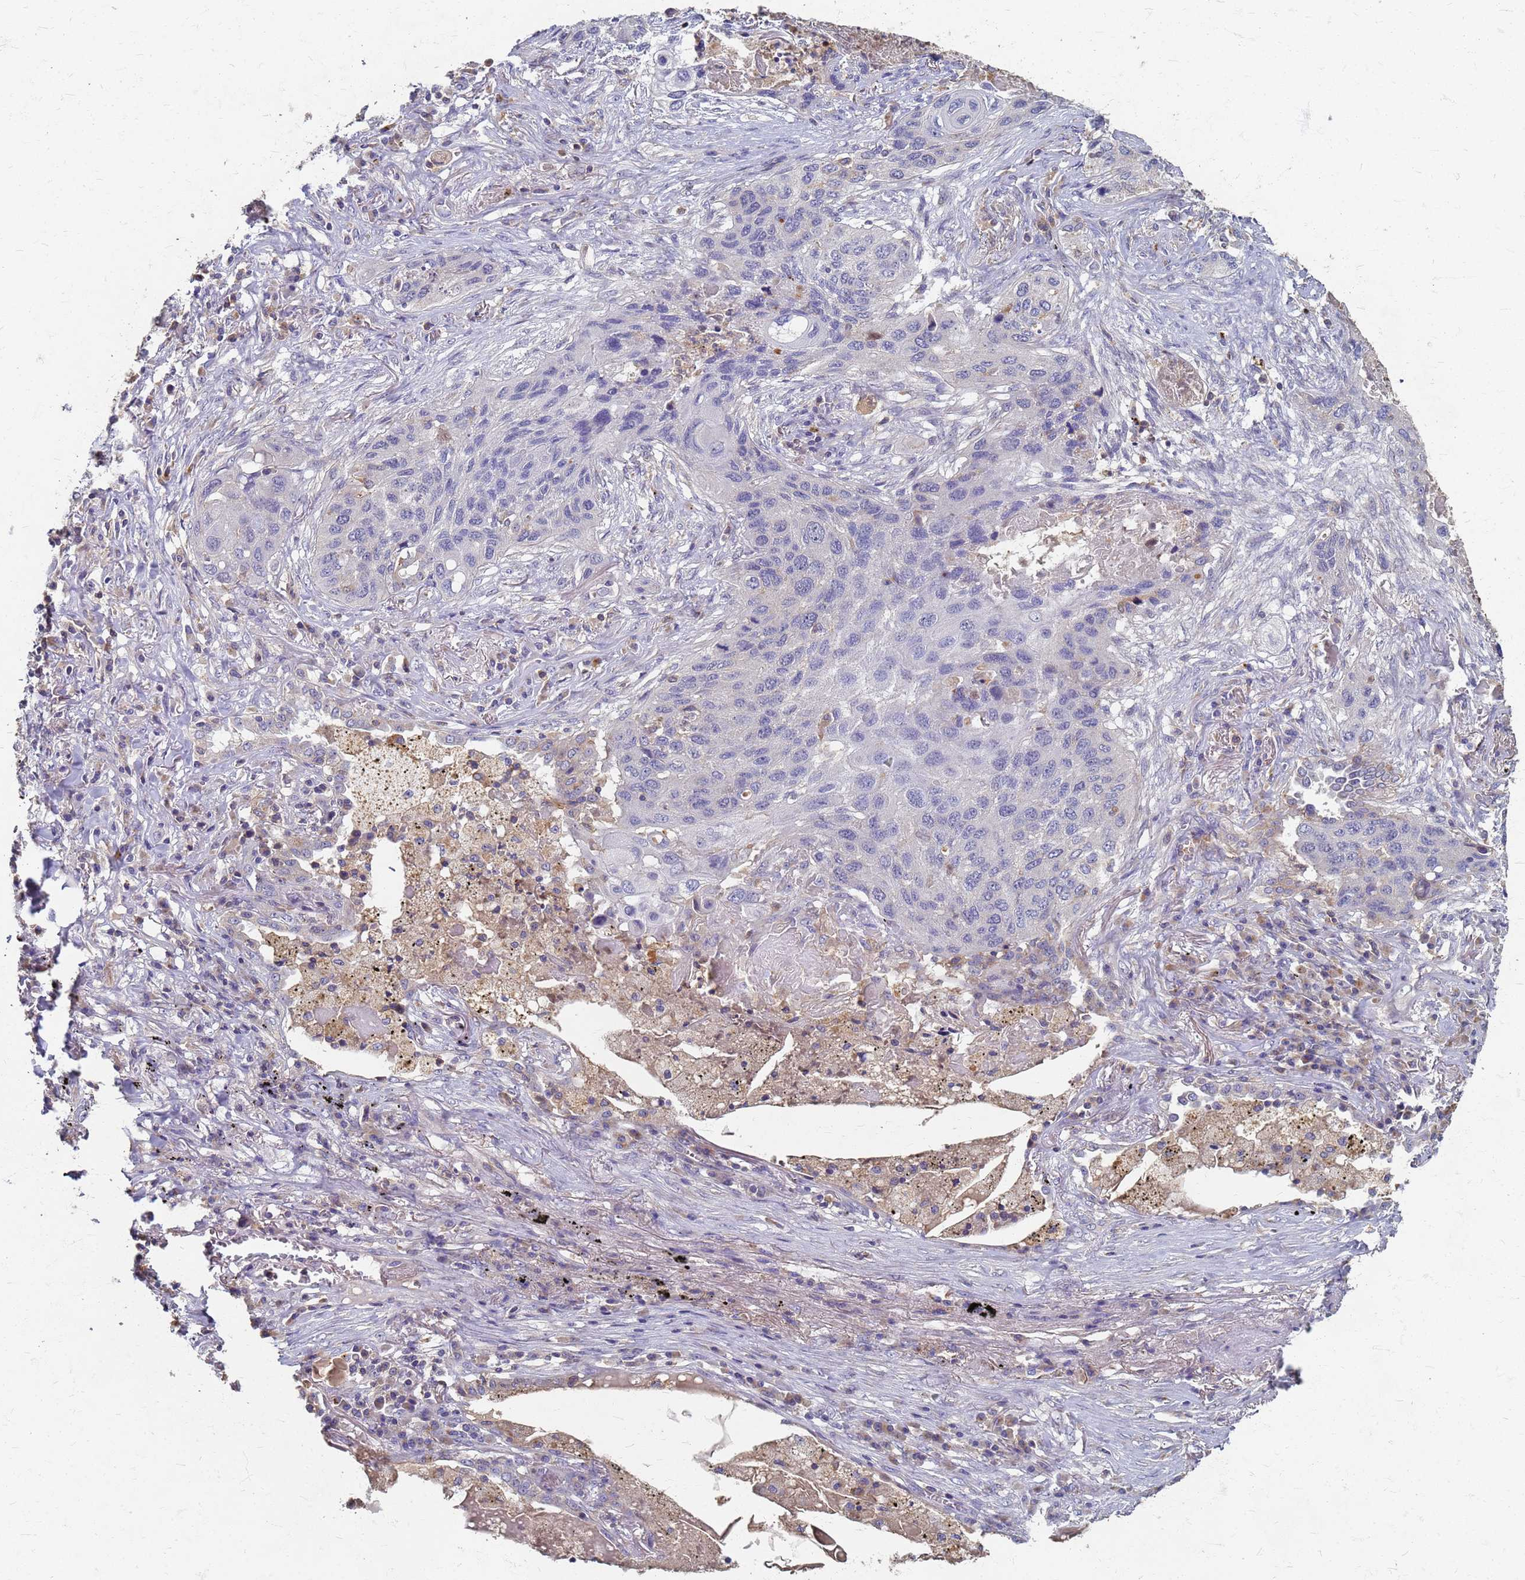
{"staining": {"intensity": "negative", "quantity": "none", "location": "none"}, "tissue": "lung cancer", "cell_type": "Tumor cells", "image_type": "cancer", "snomed": [{"axis": "morphology", "description": "Squamous cell carcinoma, NOS"}, {"axis": "topography", "description": "Lung"}], "caption": "Squamous cell carcinoma (lung) was stained to show a protein in brown. There is no significant staining in tumor cells. (DAB IHC, high magnification).", "gene": "KRCC1", "patient": {"sex": "female", "age": 63}}